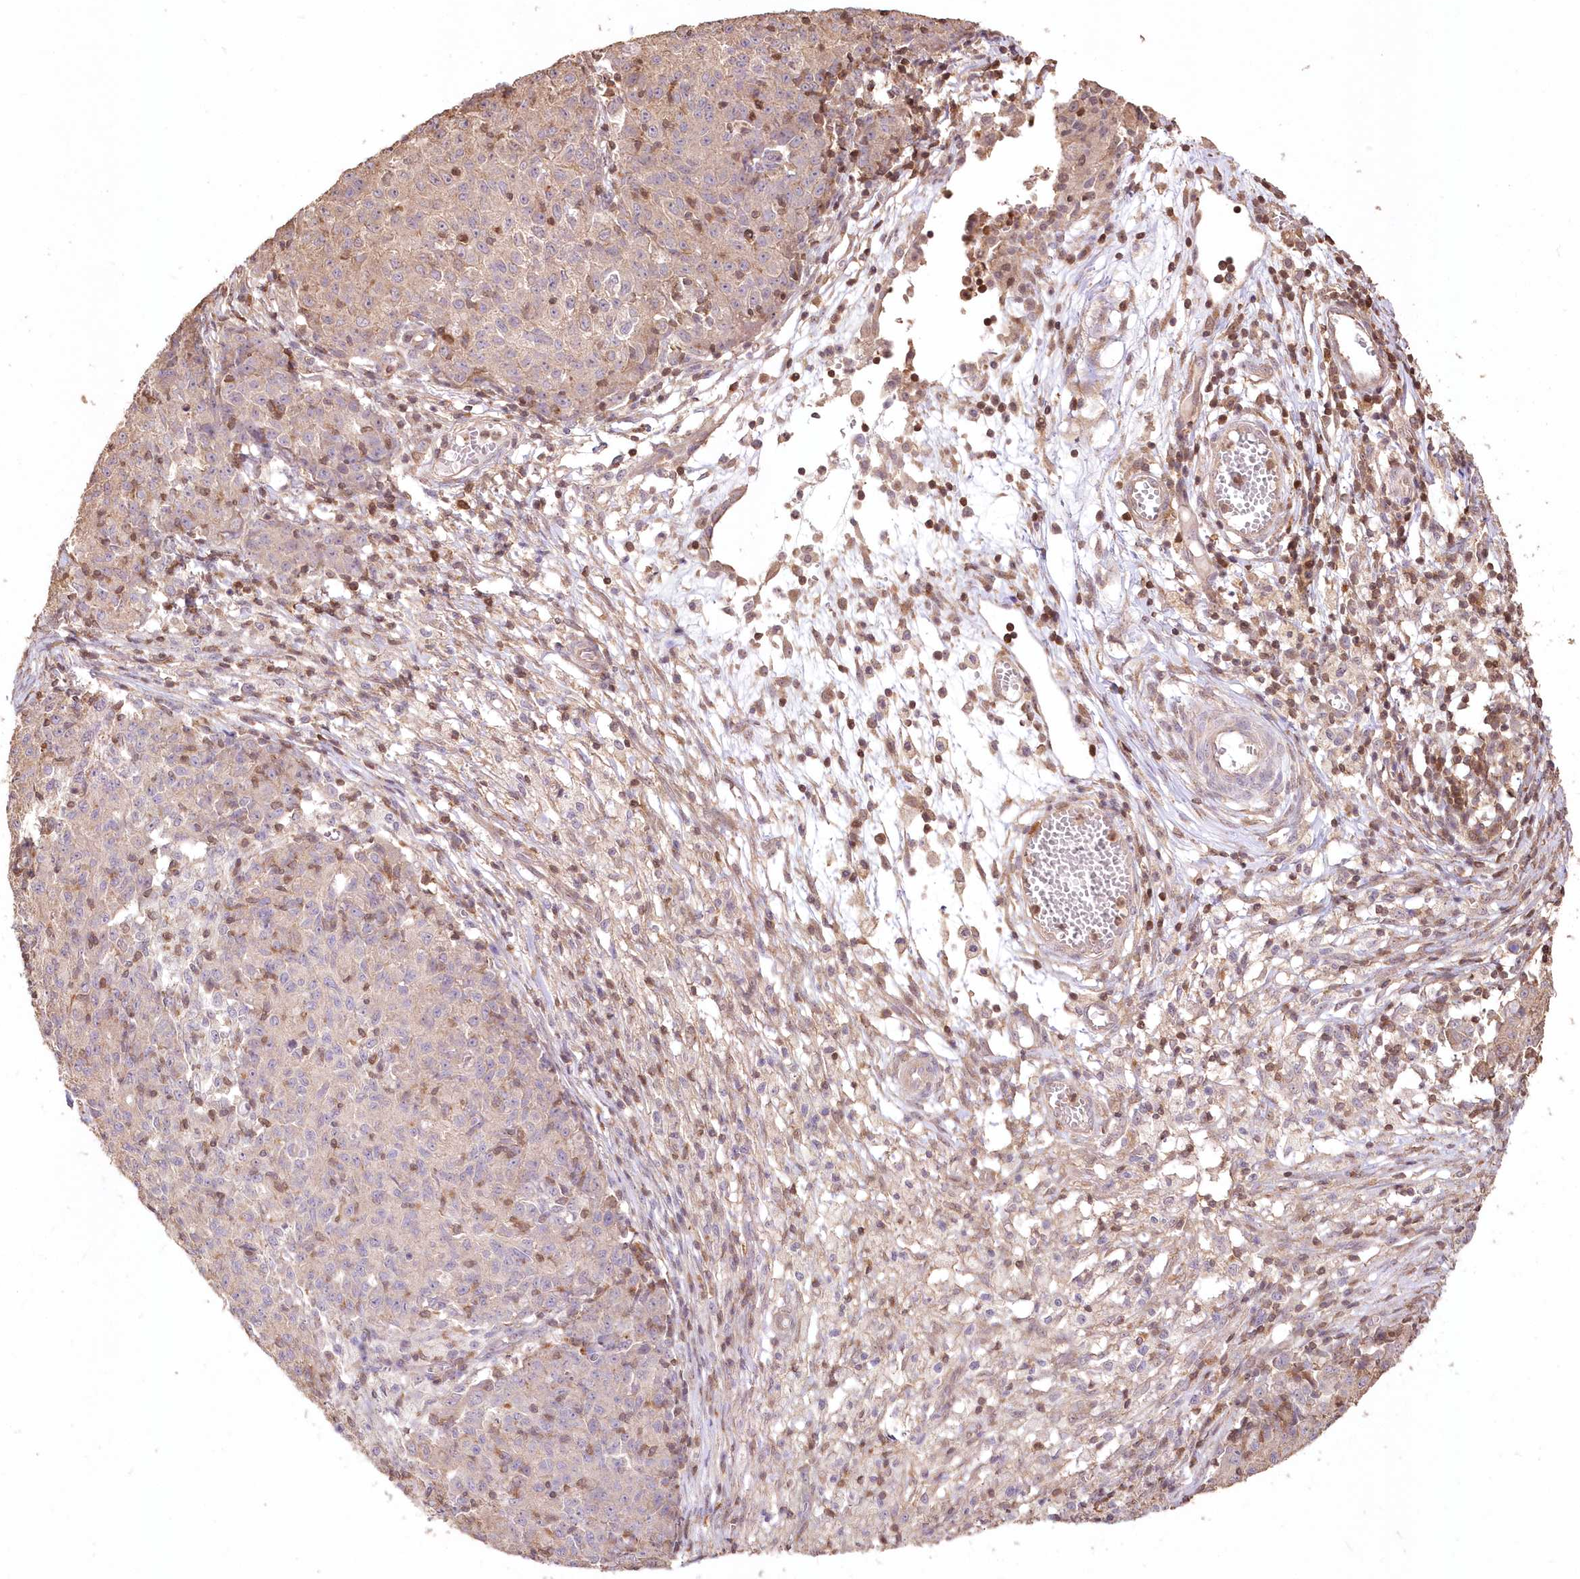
{"staining": {"intensity": "negative", "quantity": "none", "location": "none"}, "tissue": "ovarian cancer", "cell_type": "Tumor cells", "image_type": "cancer", "snomed": [{"axis": "morphology", "description": "Carcinoma, endometroid"}, {"axis": "topography", "description": "Ovary"}], "caption": "This is a histopathology image of IHC staining of ovarian cancer, which shows no positivity in tumor cells. The staining was performed using DAB (3,3'-diaminobenzidine) to visualize the protein expression in brown, while the nuclei were stained in blue with hematoxylin (Magnification: 20x).", "gene": "STK17B", "patient": {"sex": "female", "age": 42}}